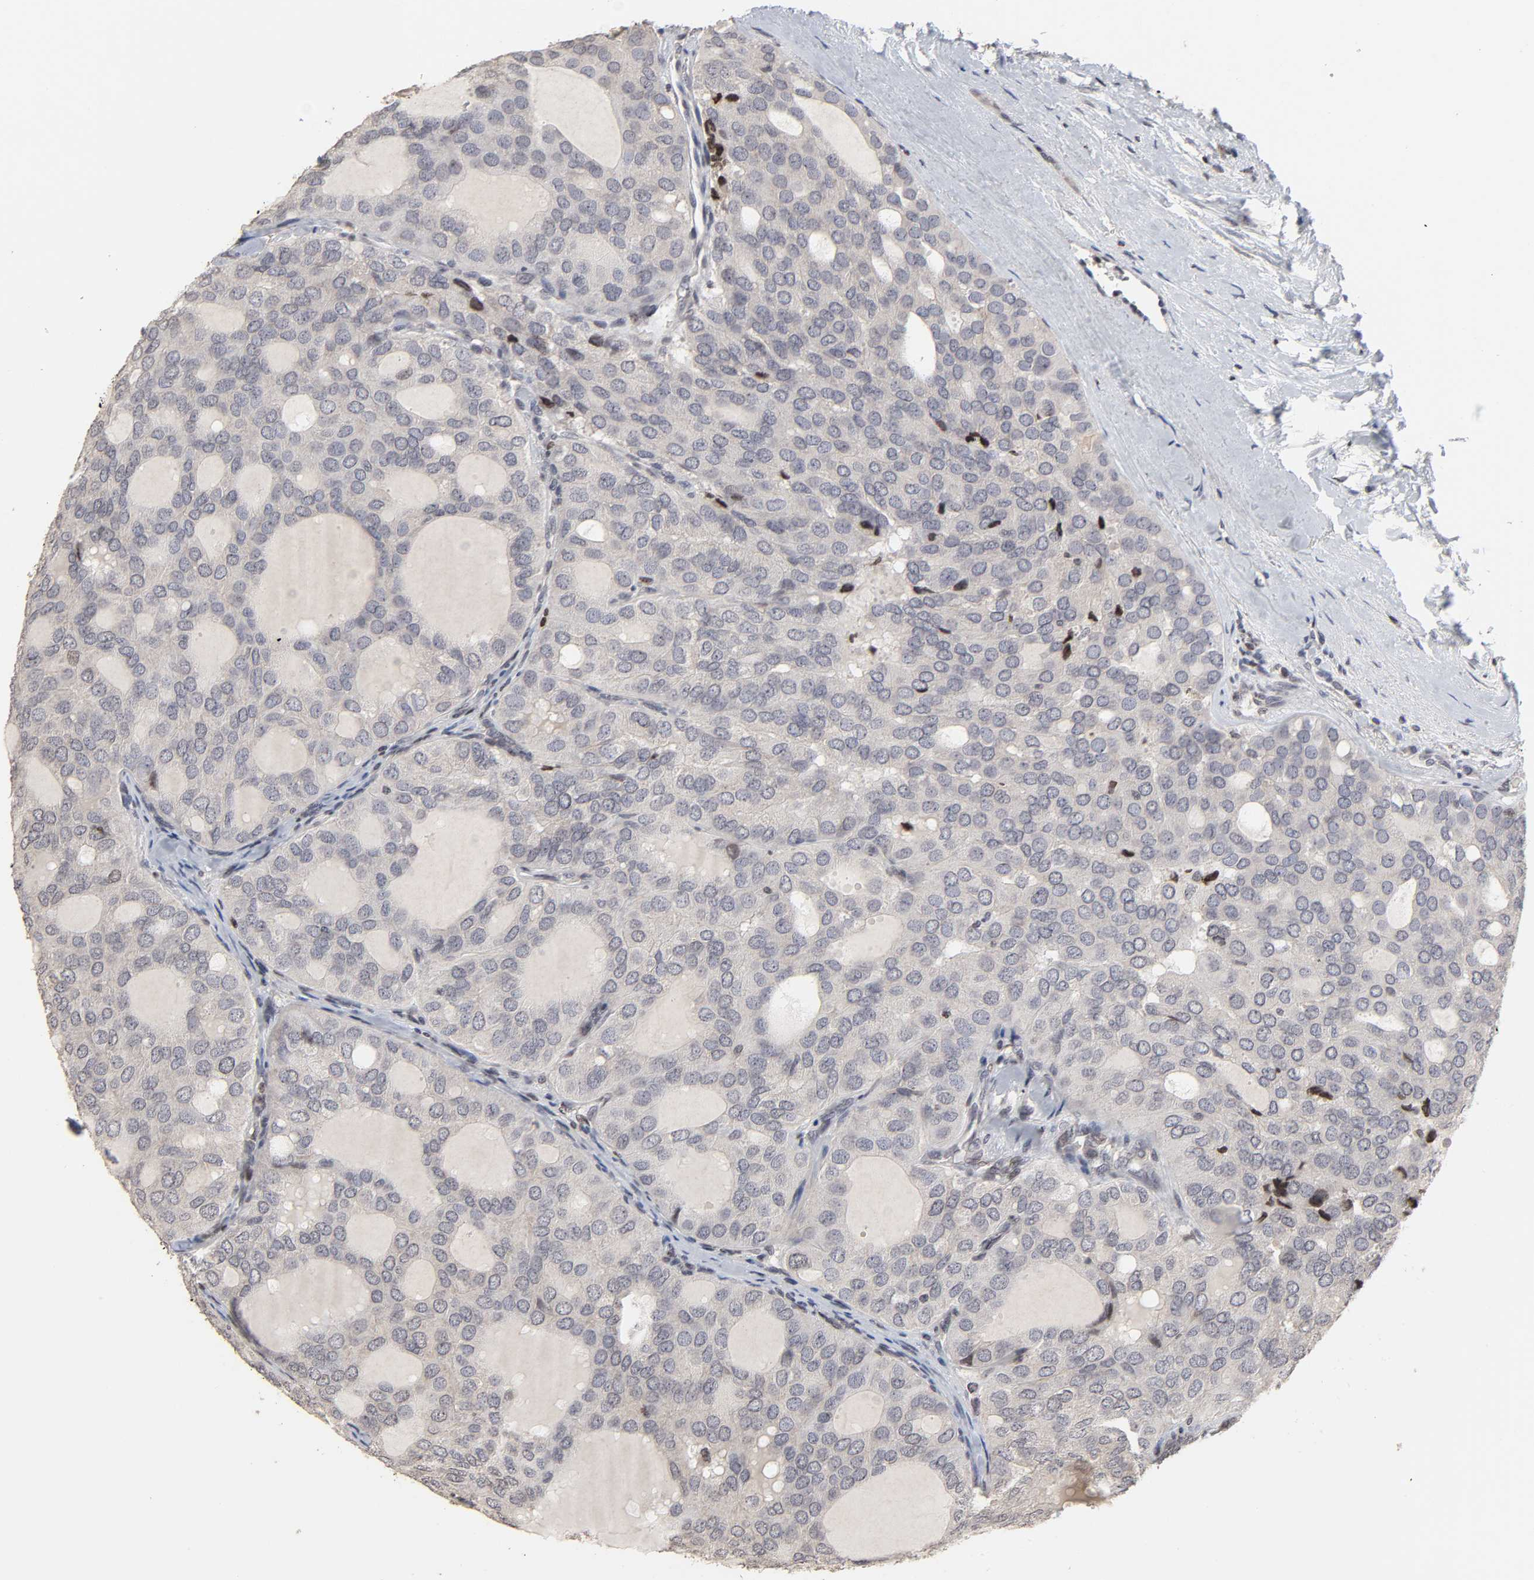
{"staining": {"intensity": "negative", "quantity": "none", "location": "none"}, "tissue": "thyroid cancer", "cell_type": "Tumor cells", "image_type": "cancer", "snomed": [{"axis": "morphology", "description": "Follicular adenoma carcinoma, NOS"}, {"axis": "topography", "description": "Thyroid gland"}], "caption": "Thyroid cancer (follicular adenoma carcinoma) was stained to show a protein in brown. There is no significant positivity in tumor cells.", "gene": "ZNF473", "patient": {"sex": "male", "age": 75}}